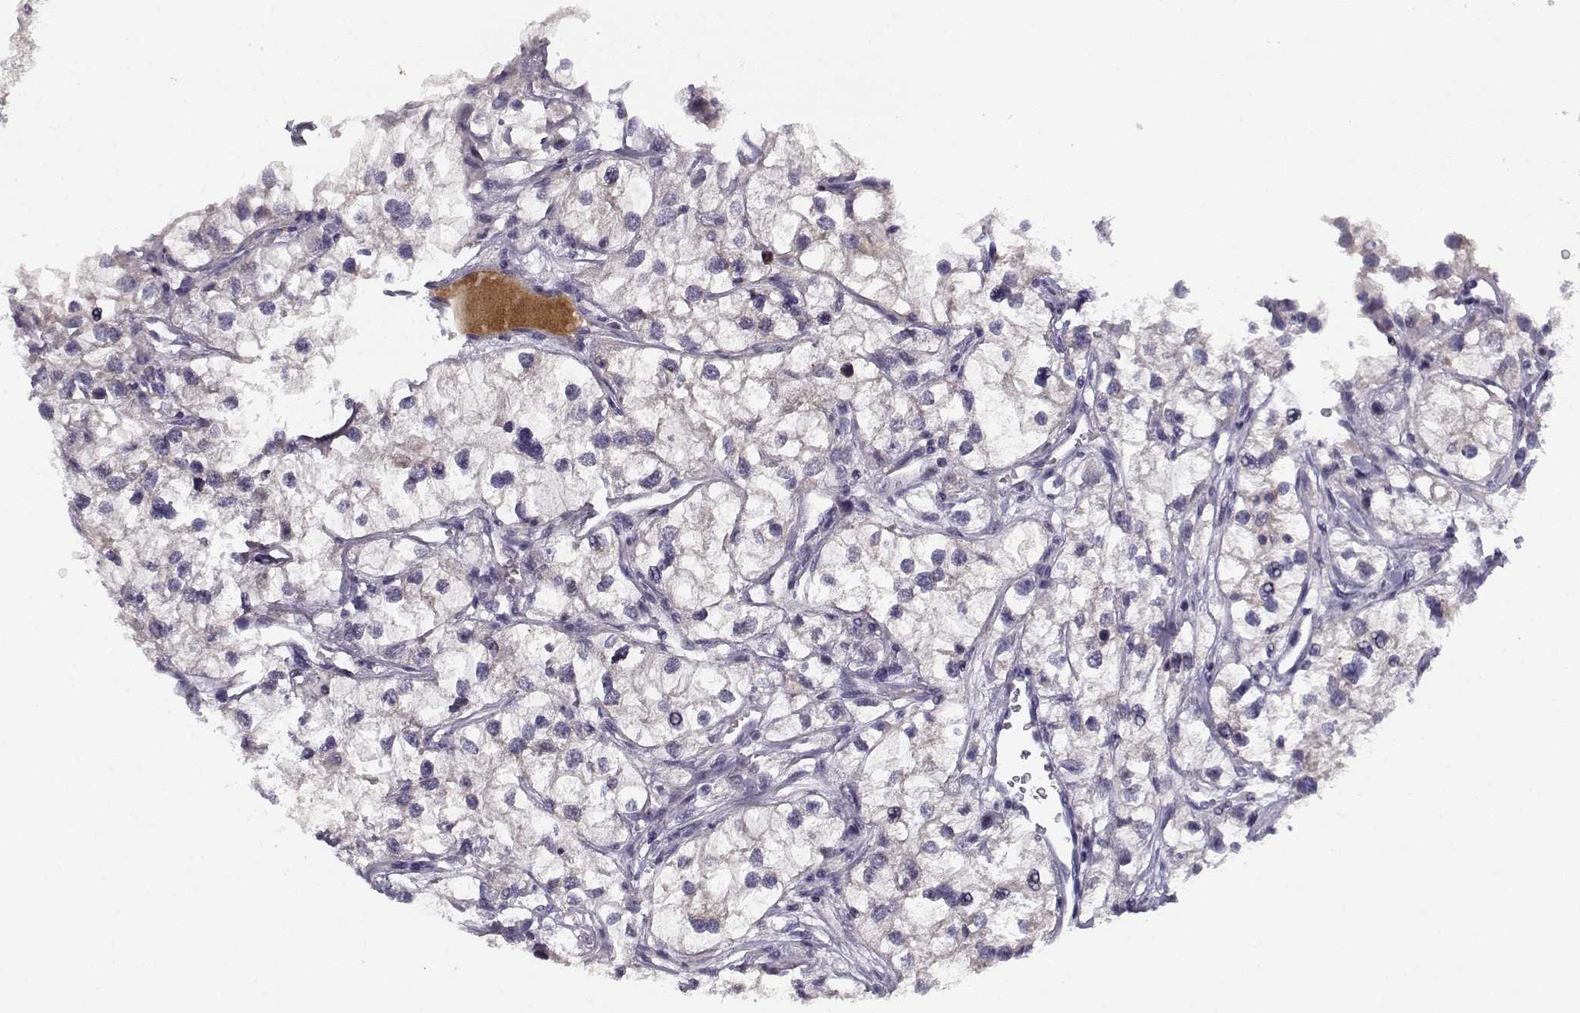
{"staining": {"intensity": "negative", "quantity": "none", "location": "none"}, "tissue": "renal cancer", "cell_type": "Tumor cells", "image_type": "cancer", "snomed": [{"axis": "morphology", "description": "Adenocarcinoma, NOS"}, {"axis": "topography", "description": "Kidney"}], "caption": "This is a micrograph of IHC staining of renal adenocarcinoma, which shows no staining in tumor cells.", "gene": "DDX25", "patient": {"sex": "male", "age": 59}}